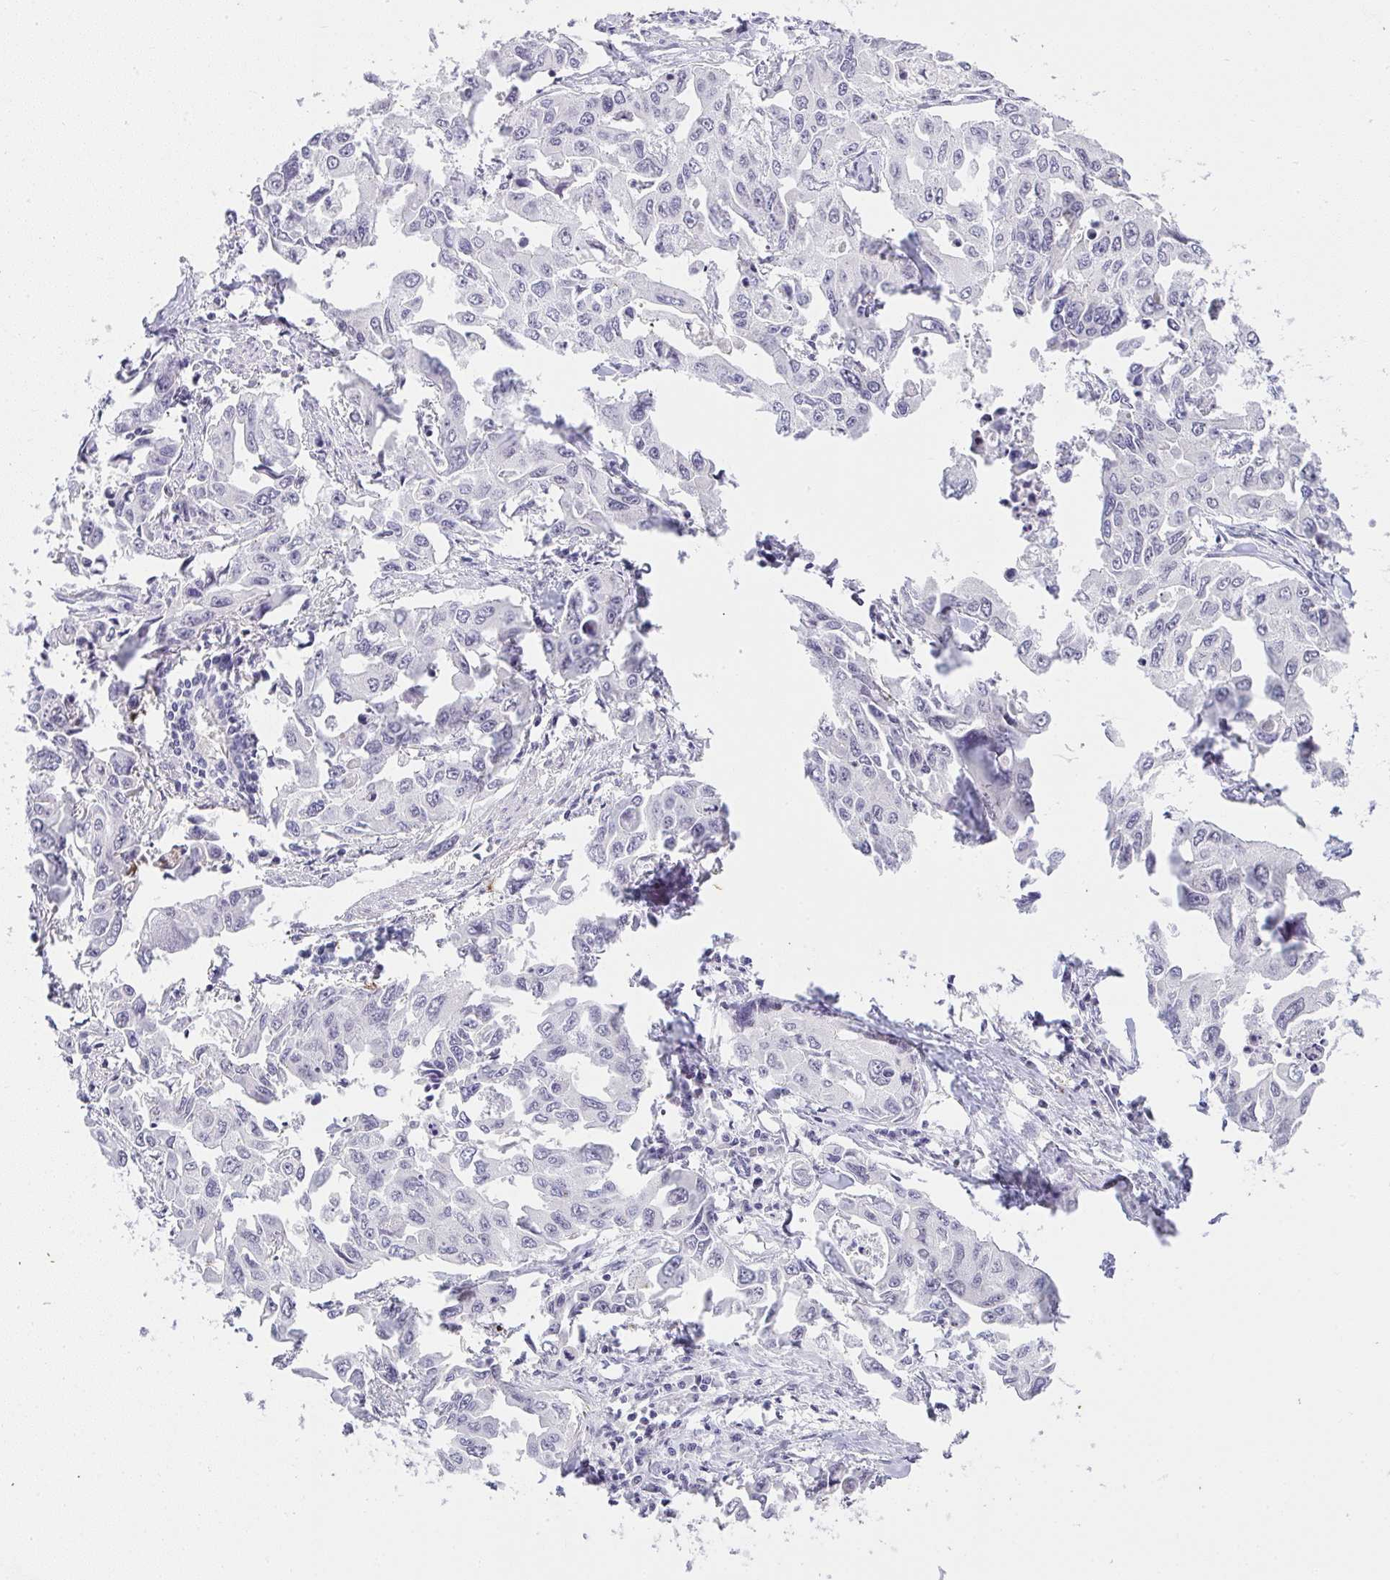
{"staining": {"intensity": "negative", "quantity": "none", "location": "none"}, "tissue": "lung cancer", "cell_type": "Tumor cells", "image_type": "cancer", "snomed": [{"axis": "morphology", "description": "Adenocarcinoma, NOS"}, {"axis": "topography", "description": "Lung"}], "caption": "DAB (3,3'-diaminobenzidine) immunohistochemical staining of lung adenocarcinoma reveals no significant positivity in tumor cells. Nuclei are stained in blue.", "gene": "CACNA1S", "patient": {"sex": "male", "age": 64}}